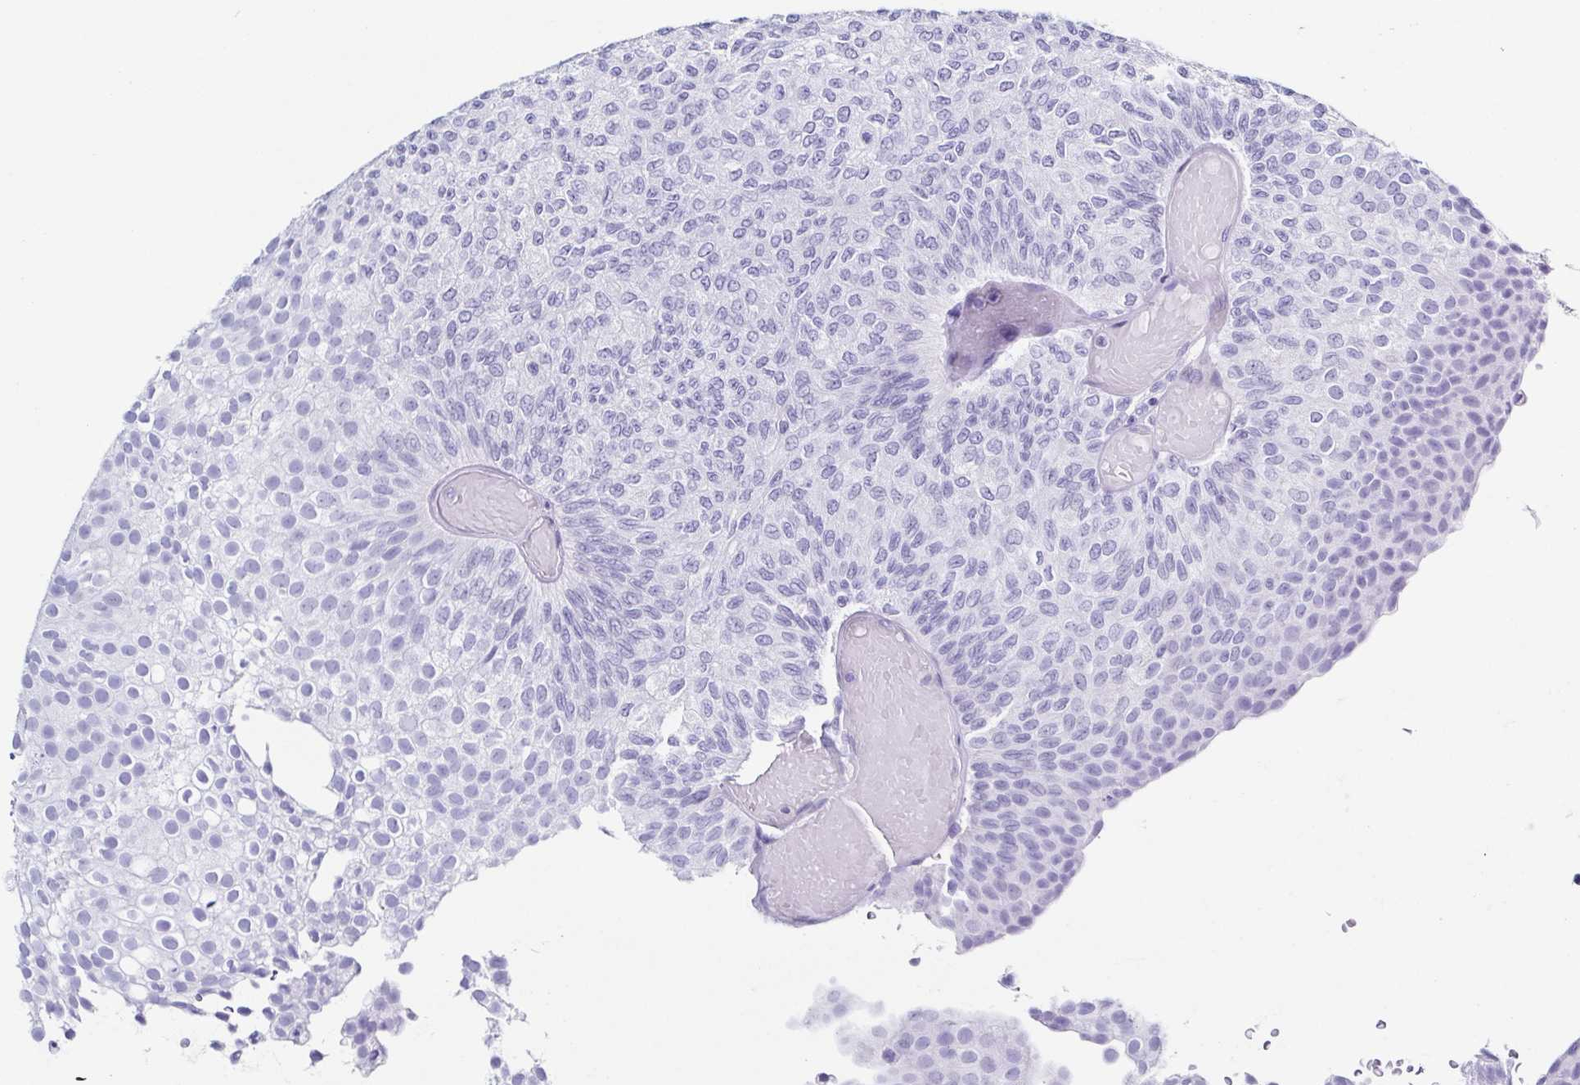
{"staining": {"intensity": "negative", "quantity": "none", "location": "none"}, "tissue": "urothelial cancer", "cell_type": "Tumor cells", "image_type": "cancer", "snomed": [{"axis": "morphology", "description": "Urothelial carcinoma, Low grade"}, {"axis": "topography", "description": "Urinary bladder"}], "caption": "This is a photomicrograph of IHC staining of low-grade urothelial carcinoma, which shows no staining in tumor cells.", "gene": "TNNT2", "patient": {"sex": "male", "age": 78}}